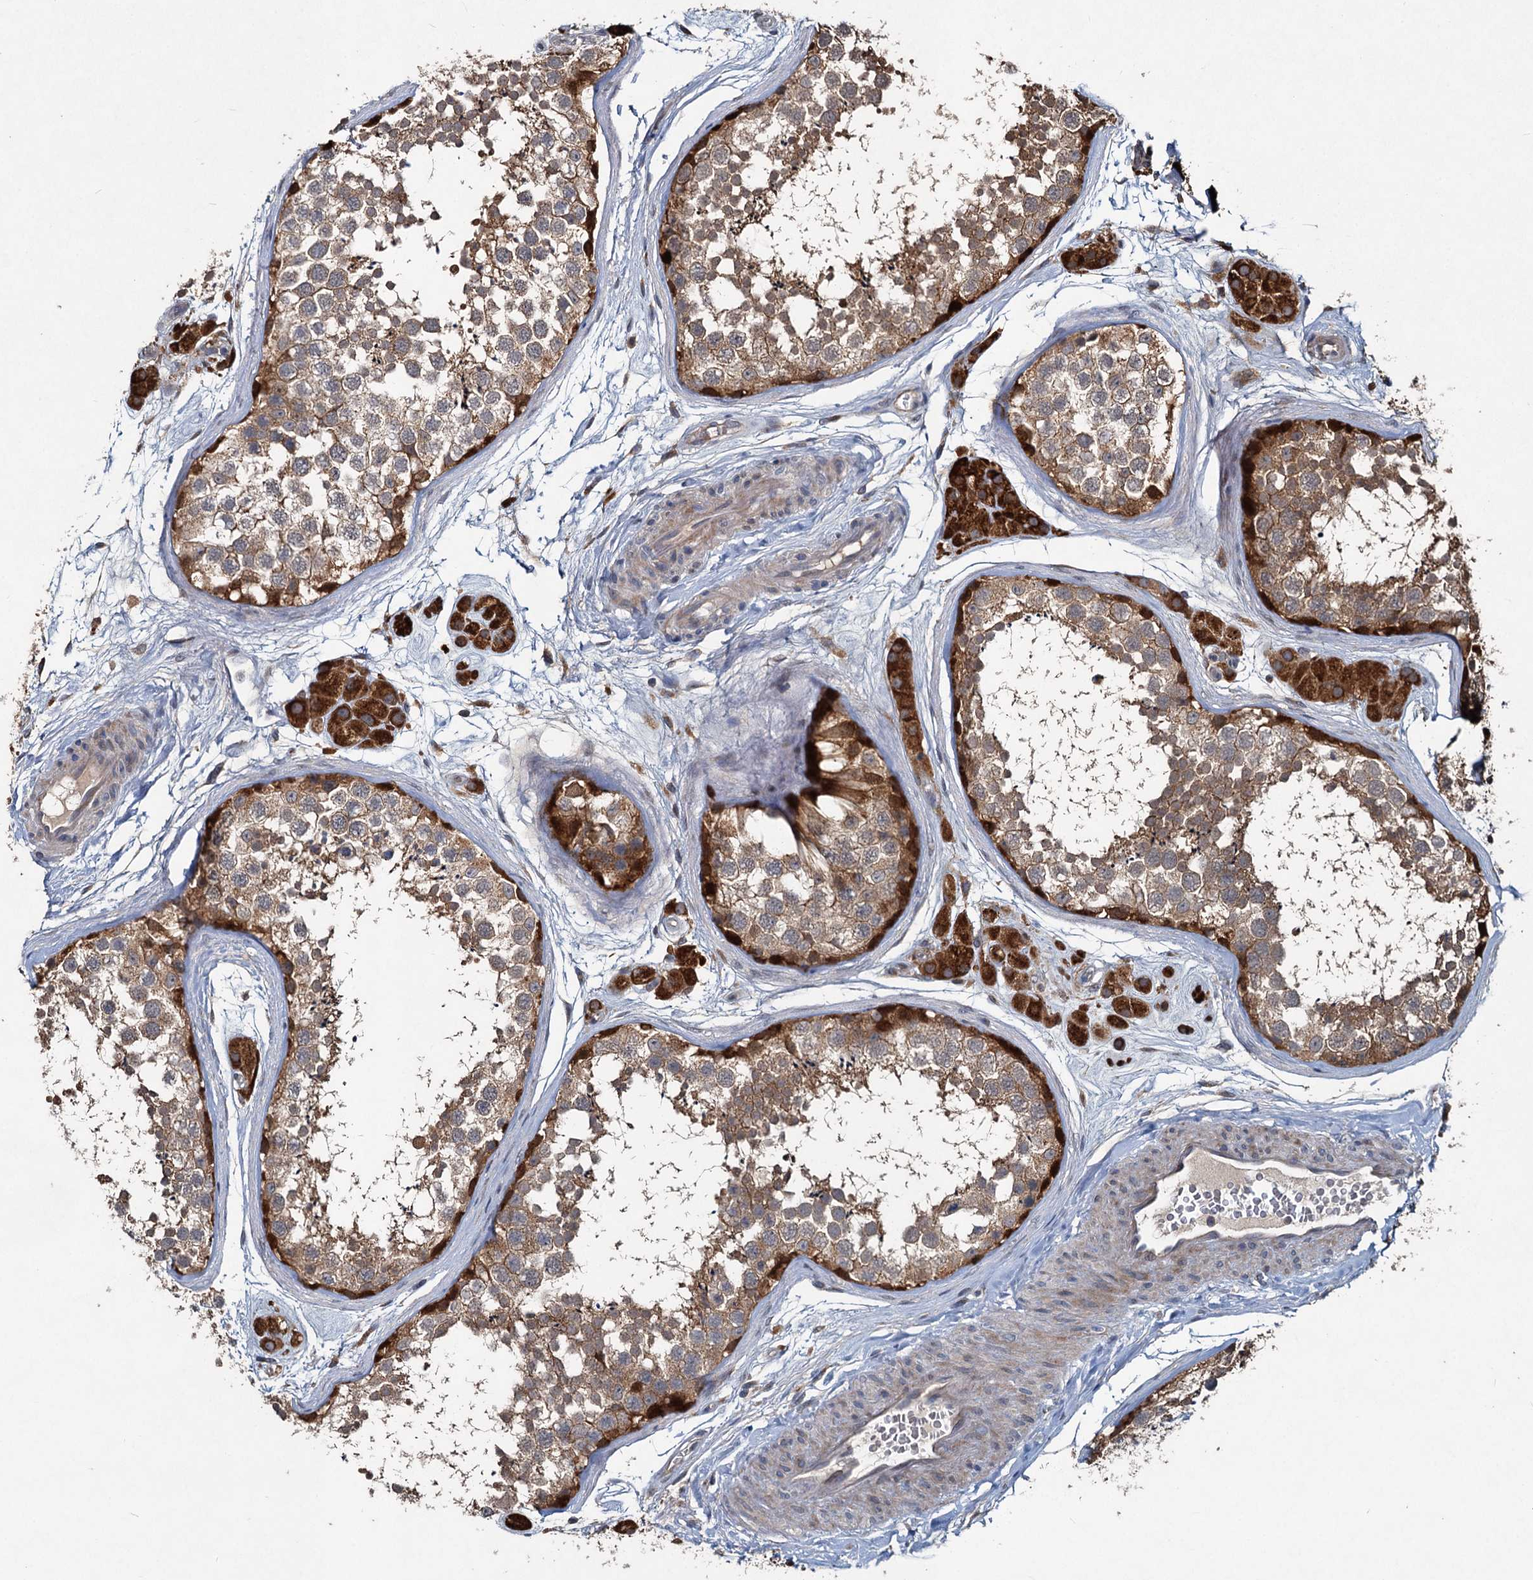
{"staining": {"intensity": "strong", "quantity": "25%-75%", "location": "cytoplasmic/membranous"}, "tissue": "testis", "cell_type": "Cells in seminiferous ducts", "image_type": "normal", "snomed": [{"axis": "morphology", "description": "Normal tissue, NOS"}, {"axis": "topography", "description": "Testis"}], "caption": "Testis stained with immunohistochemistry demonstrates strong cytoplasmic/membranous positivity in approximately 25%-75% of cells in seminiferous ducts.", "gene": "OTUB1", "patient": {"sex": "male", "age": 56}}